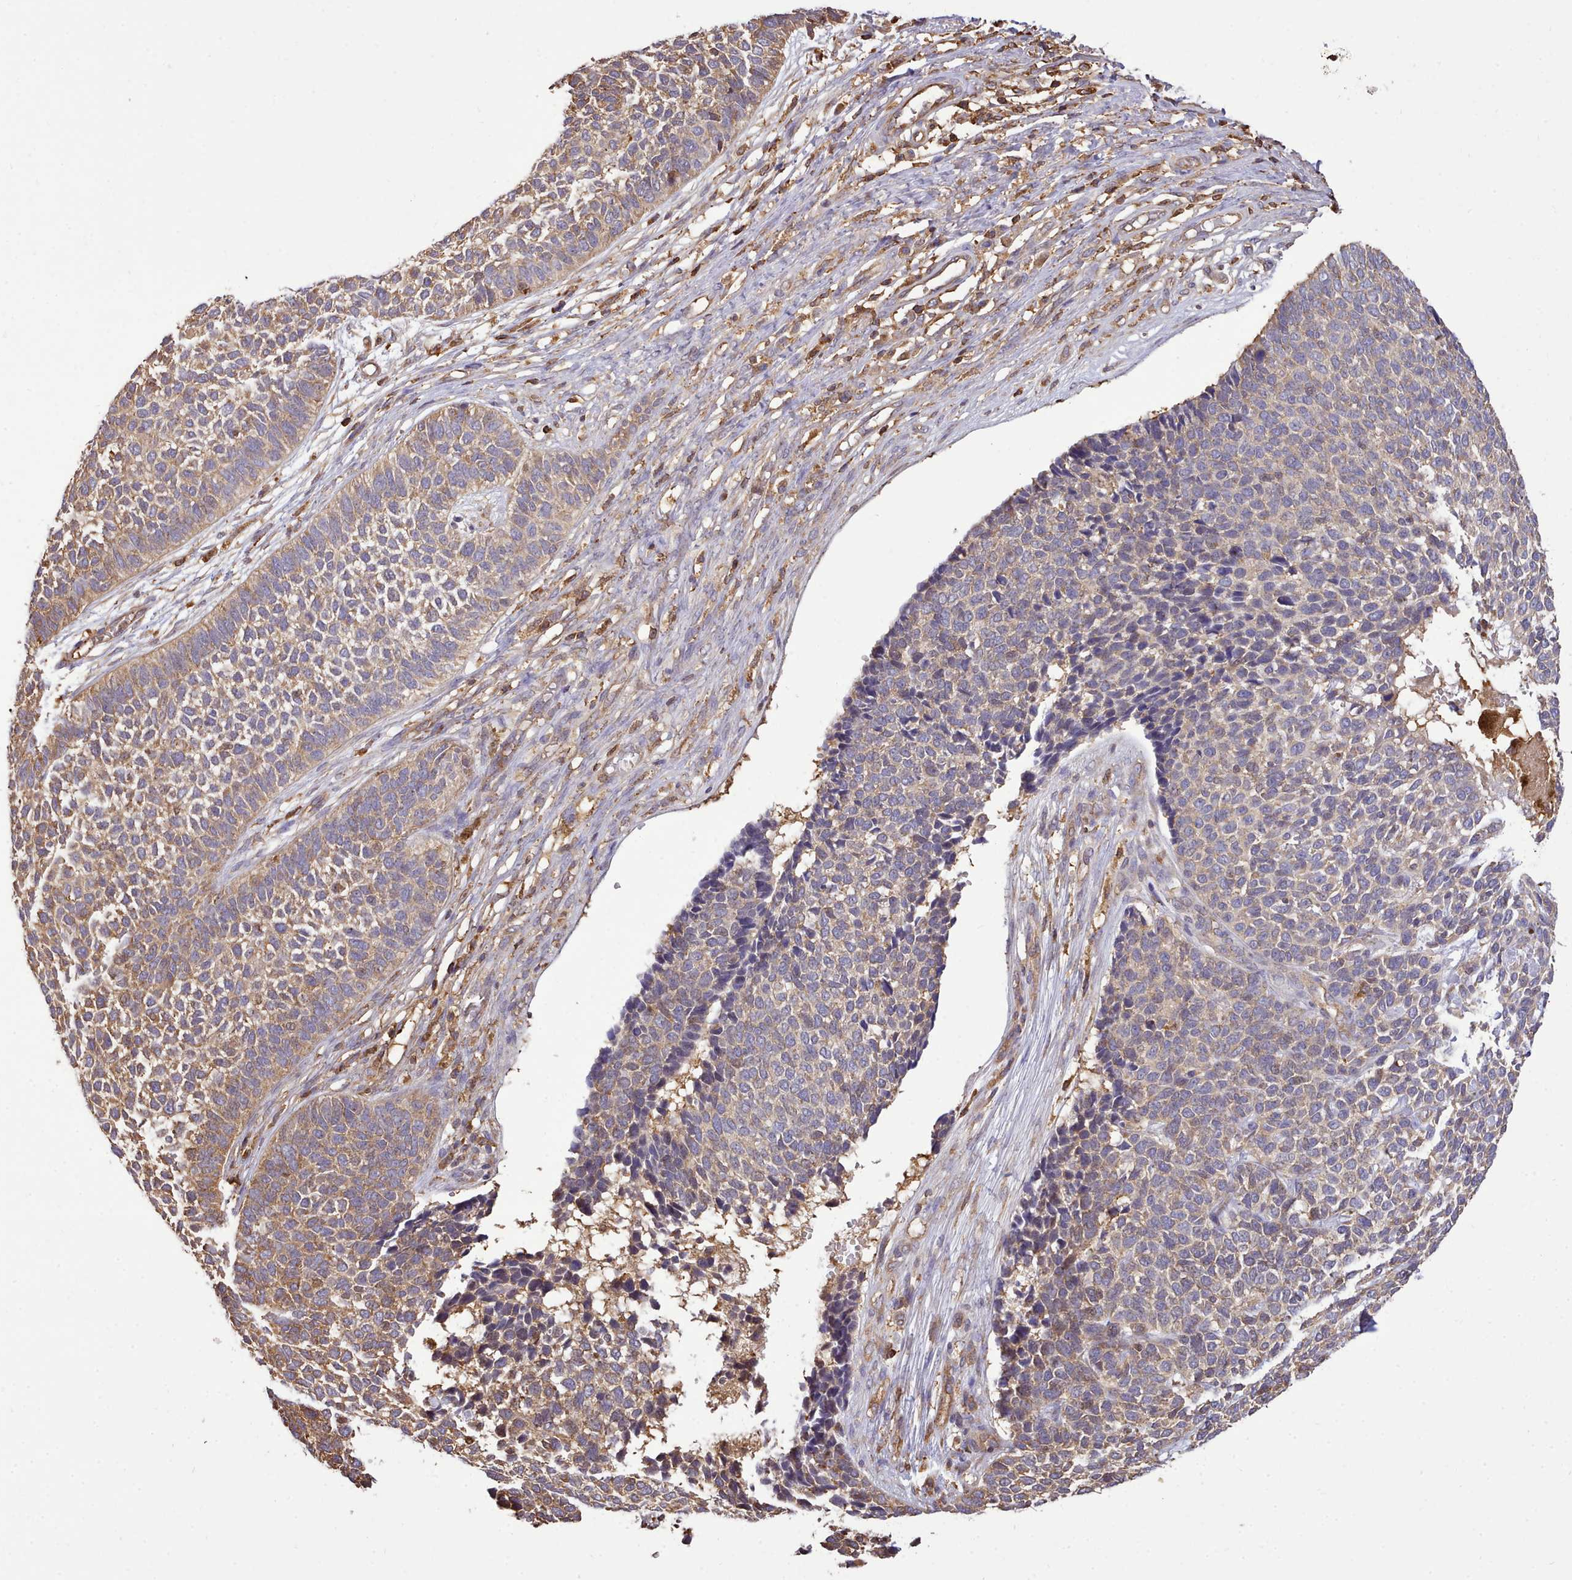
{"staining": {"intensity": "moderate", "quantity": "25%-75%", "location": "cytoplasmic/membranous"}, "tissue": "skin cancer", "cell_type": "Tumor cells", "image_type": "cancer", "snomed": [{"axis": "morphology", "description": "Basal cell carcinoma"}, {"axis": "topography", "description": "Skin"}], "caption": "Tumor cells display medium levels of moderate cytoplasmic/membranous positivity in about 25%-75% of cells in skin cancer.", "gene": "CAPZA1", "patient": {"sex": "female", "age": 84}}